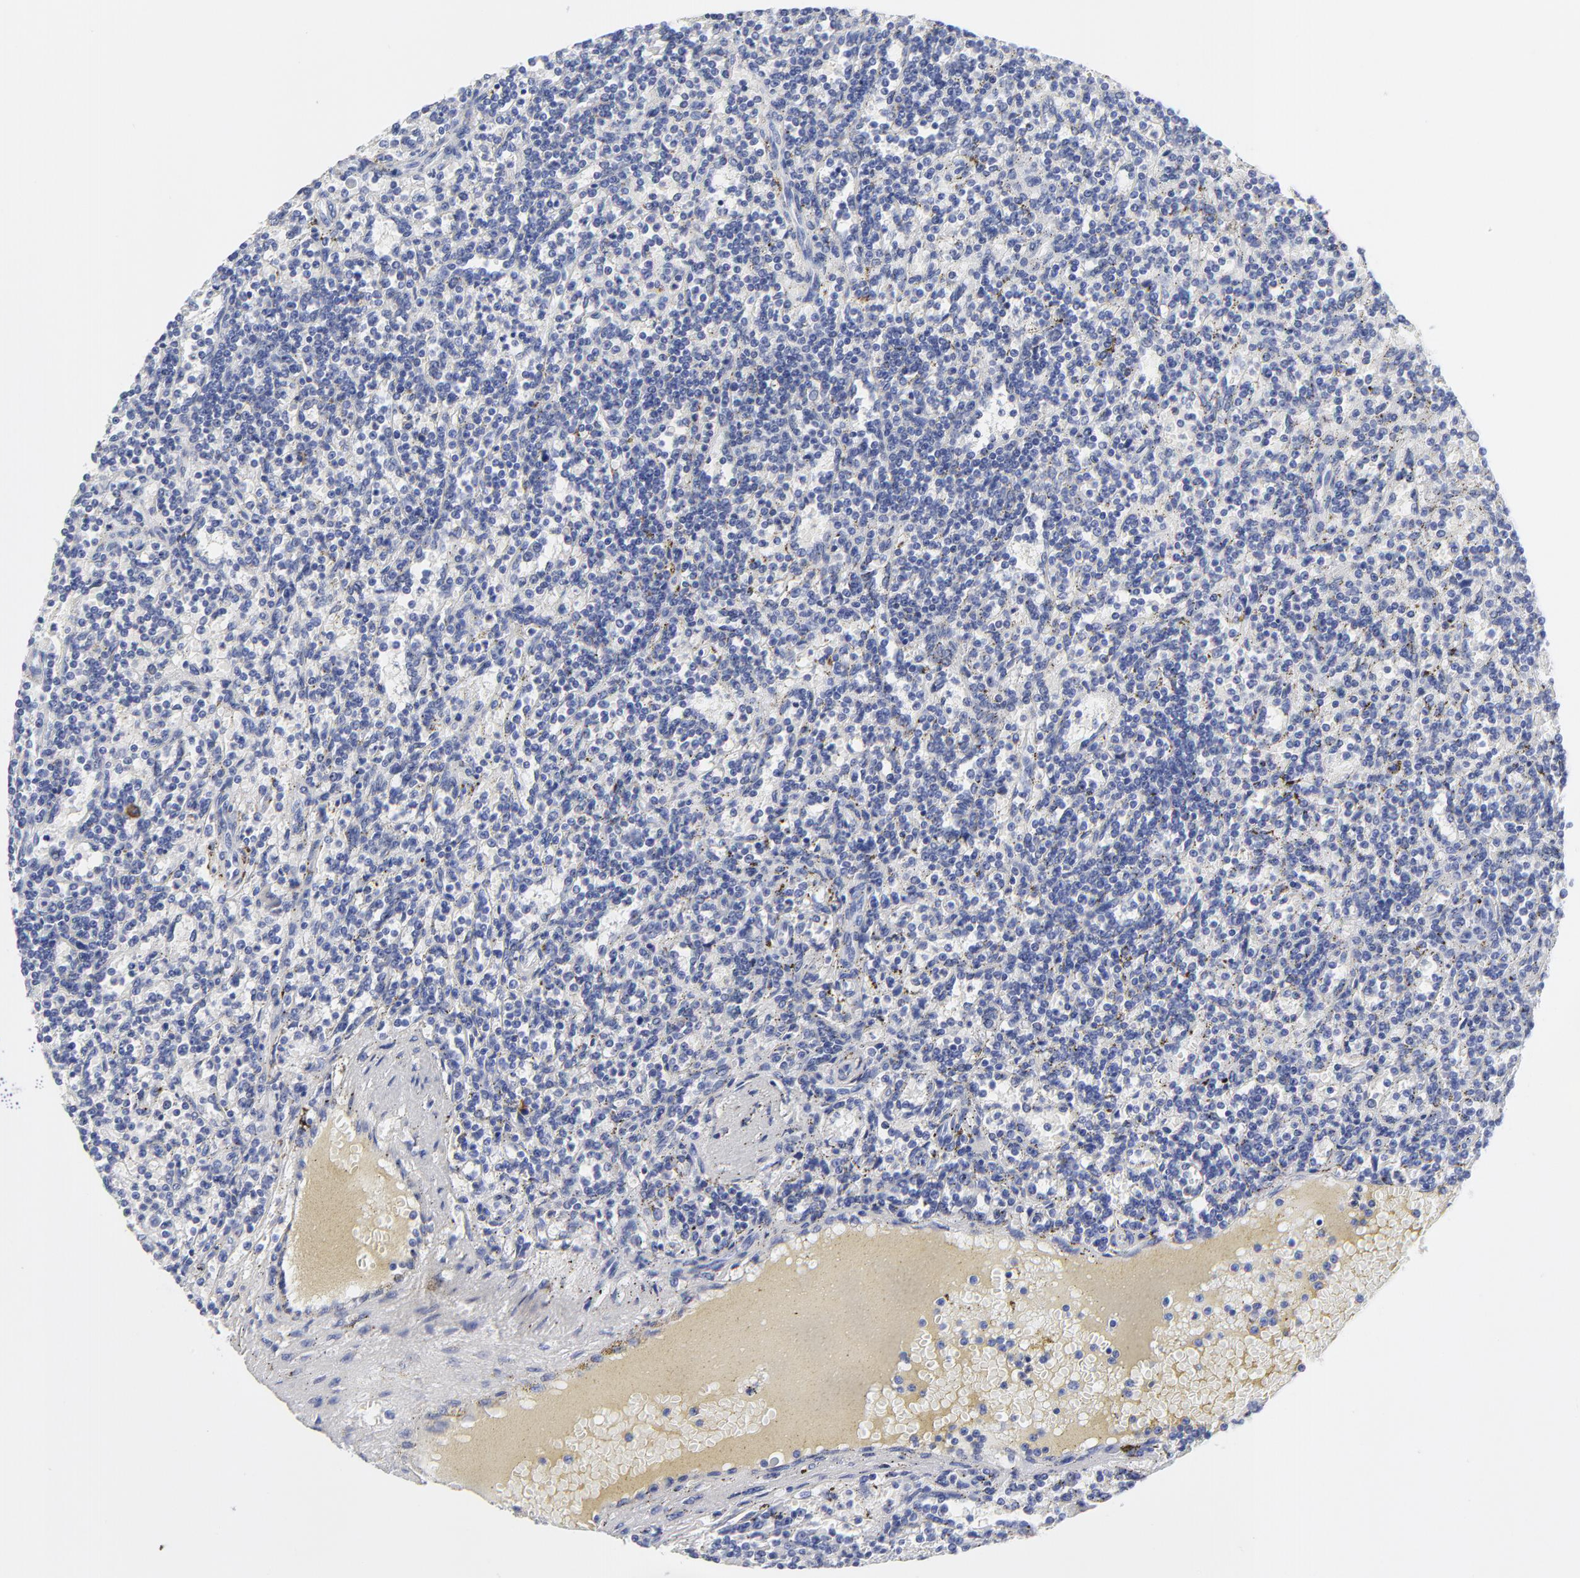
{"staining": {"intensity": "negative", "quantity": "none", "location": "none"}, "tissue": "lymphoma", "cell_type": "Tumor cells", "image_type": "cancer", "snomed": [{"axis": "morphology", "description": "Malignant lymphoma, non-Hodgkin's type, Low grade"}, {"axis": "topography", "description": "Spleen"}], "caption": "This image is of low-grade malignant lymphoma, non-Hodgkin's type stained with IHC to label a protein in brown with the nuclei are counter-stained blue. There is no positivity in tumor cells. Nuclei are stained in blue.", "gene": "DUSP9", "patient": {"sex": "male", "age": 73}}